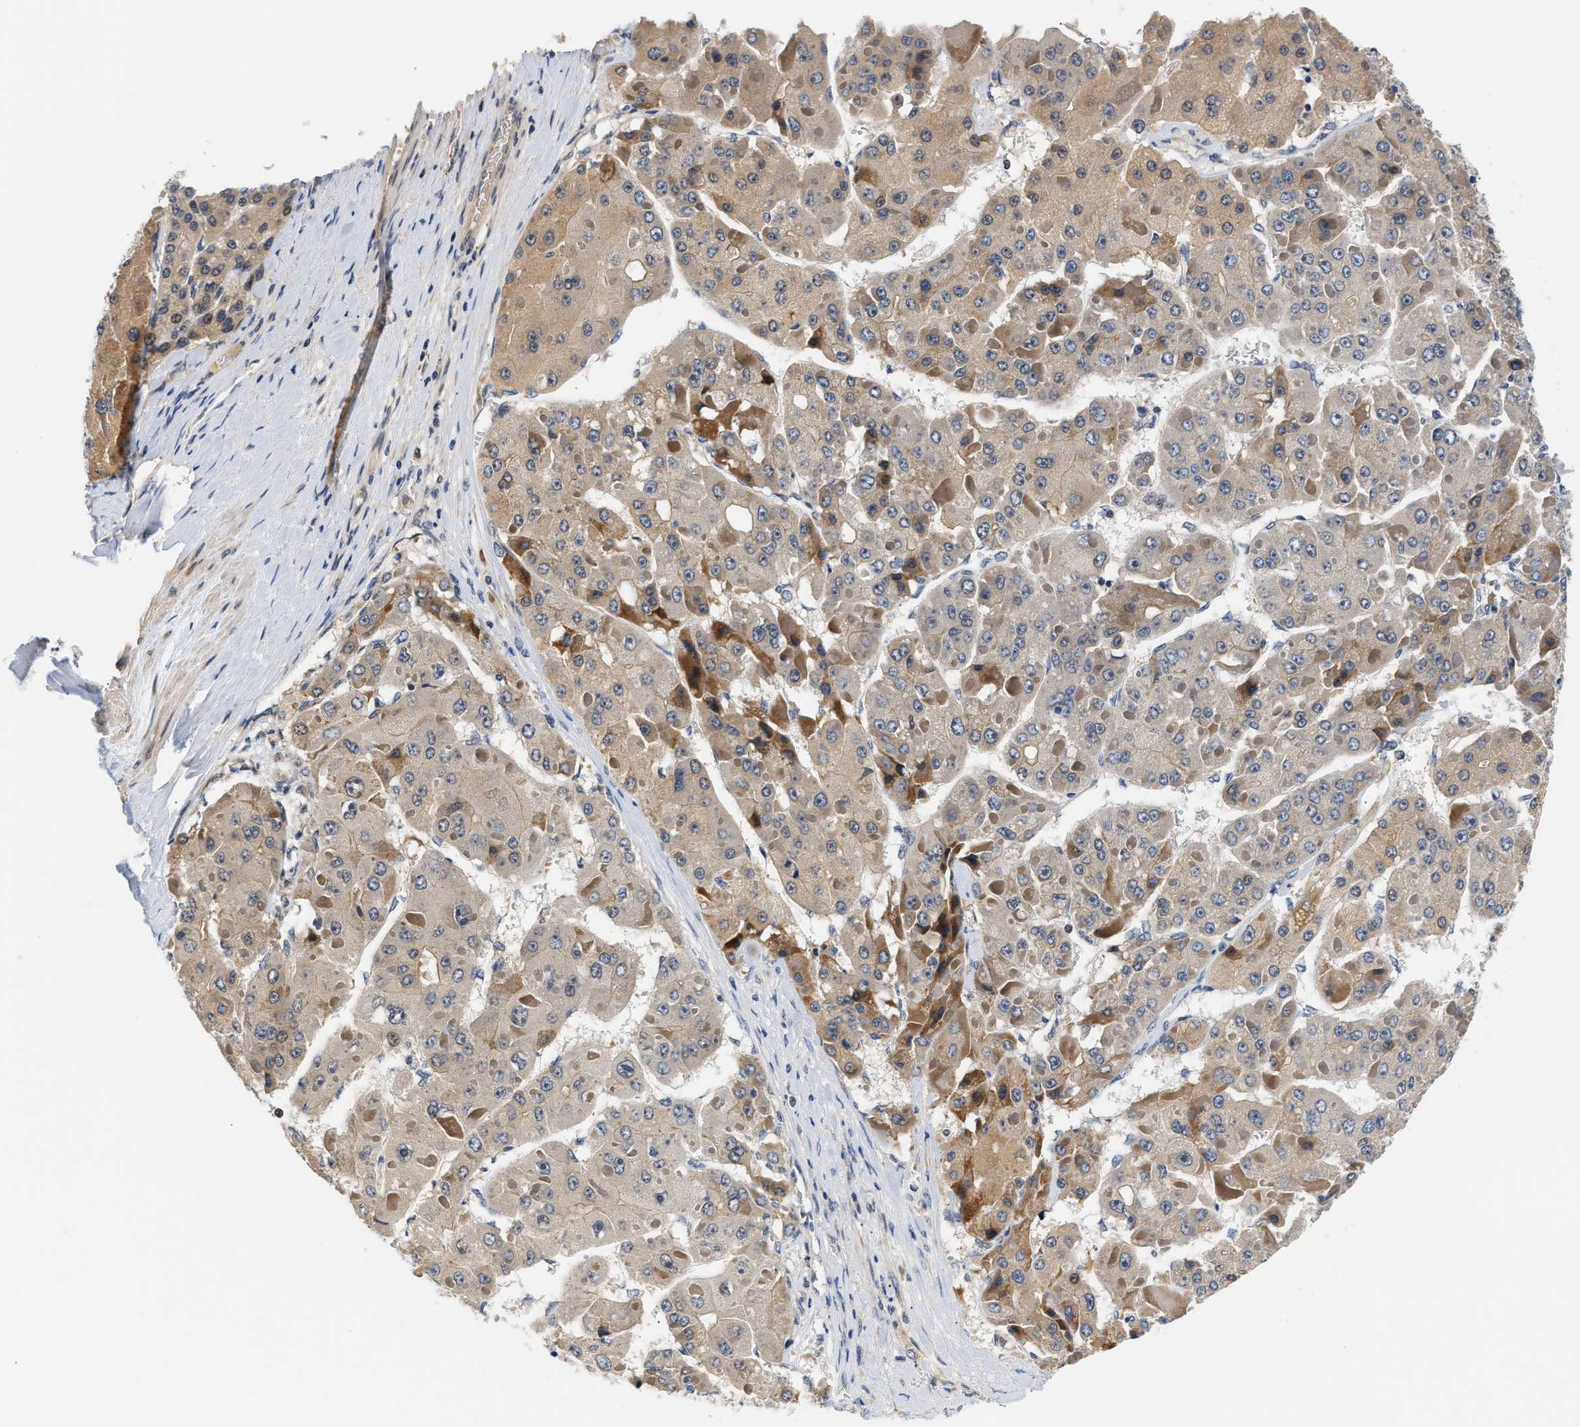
{"staining": {"intensity": "weak", "quantity": ">75%", "location": "cytoplasmic/membranous"}, "tissue": "liver cancer", "cell_type": "Tumor cells", "image_type": "cancer", "snomed": [{"axis": "morphology", "description": "Carcinoma, Hepatocellular, NOS"}, {"axis": "topography", "description": "Liver"}], "caption": "A brown stain labels weak cytoplasmic/membranous expression of a protein in liver cancer tumor cells.", "gene": "TNIP2", "patient": {"sex": "female", "age": 73}}